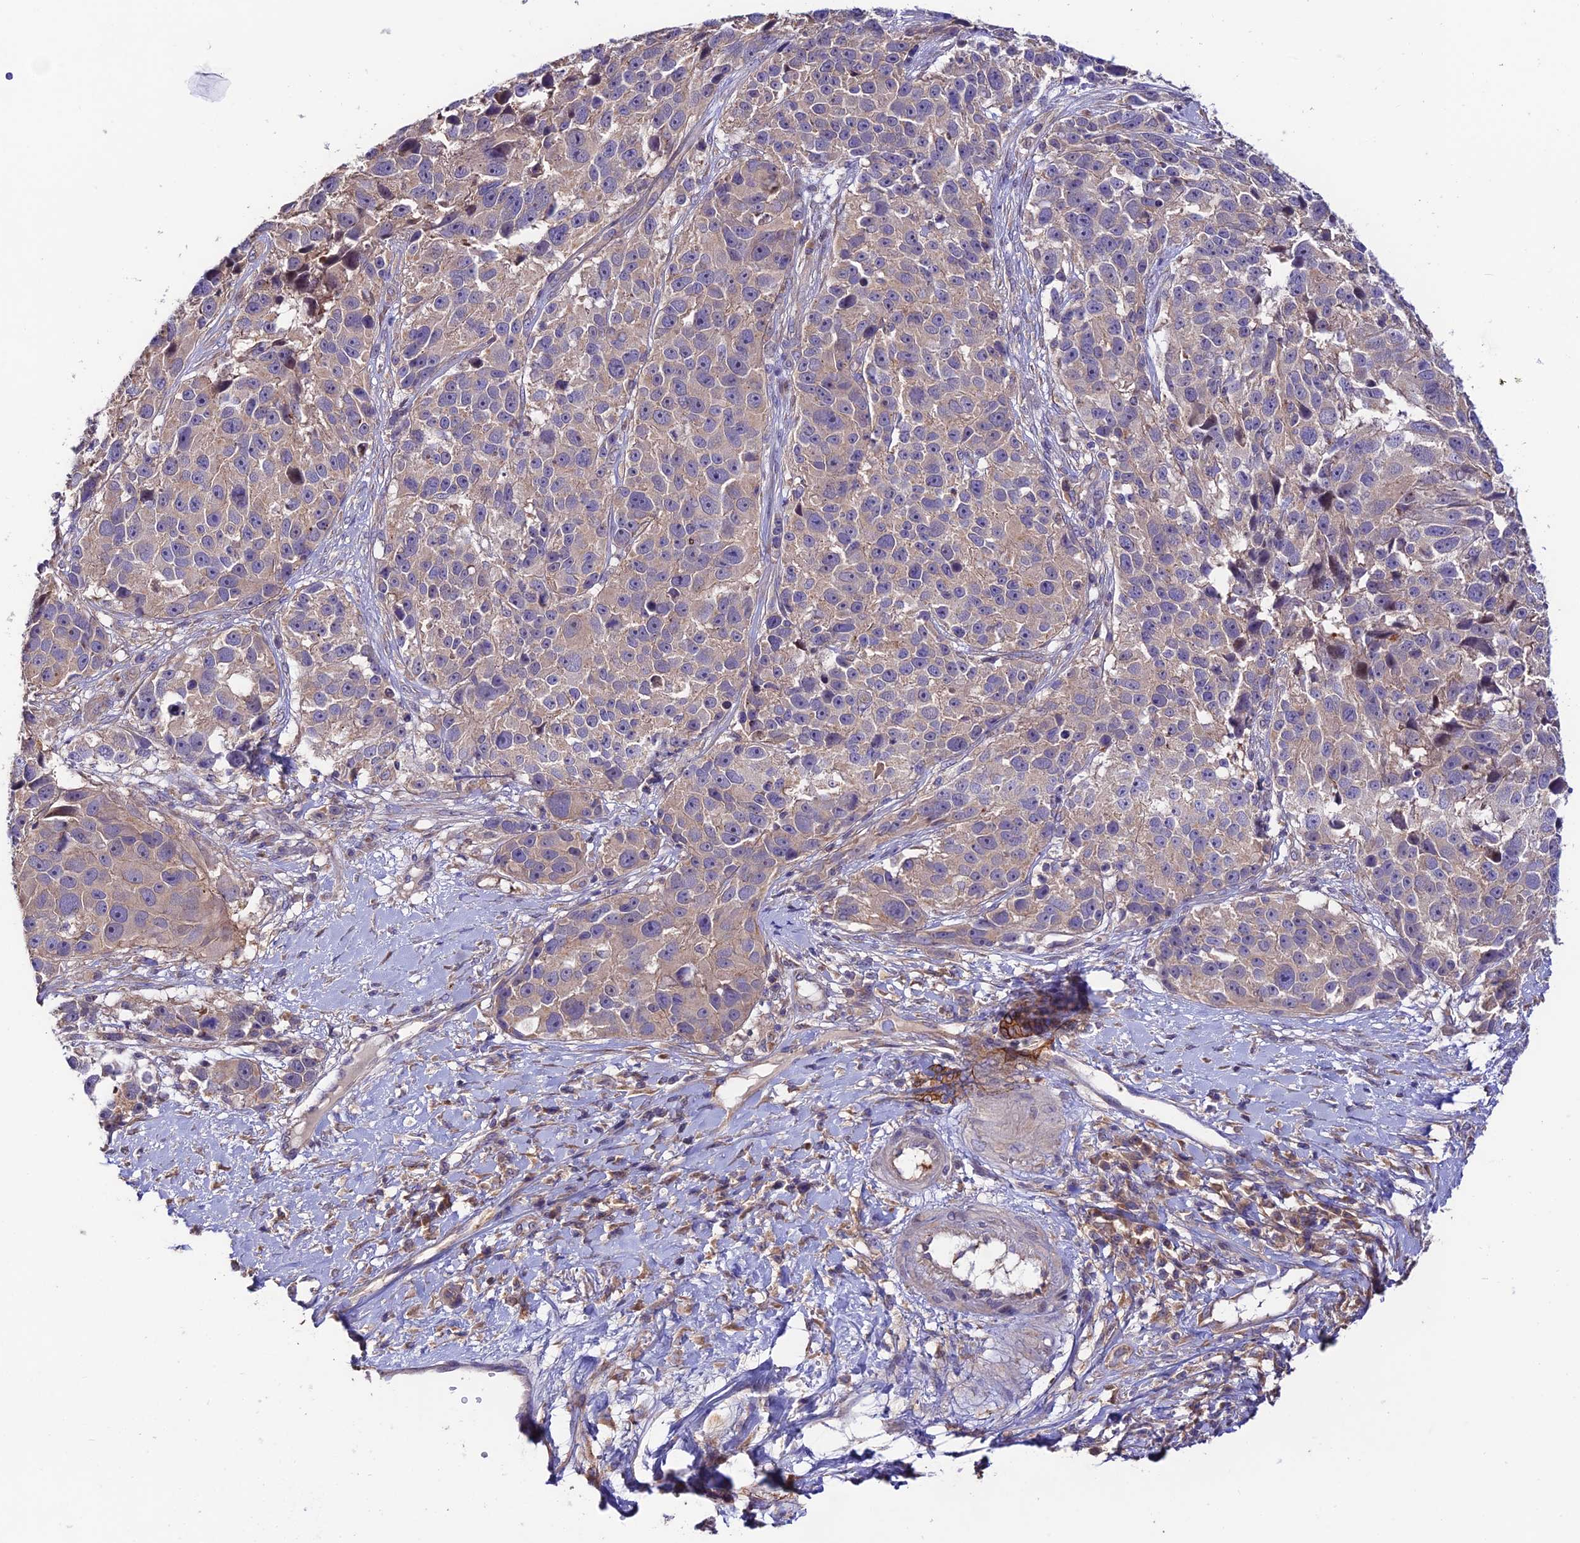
{"staining": {"intensity": "weak", "quantity": "<25%", "location": "cytoplasmic/membranous"}, "tissue": "melanoma", "cell_type": "Tumor cells", "image_type": "cancer", "snomed": [{"axis": "morphology", "description": "Malignant melanoma, NOS"}, {"axis": "topography", "description": "Skin"}], "caption": "Tumor cells are negative for brown protein staining in malignant melanoma. (Stains: DAB immunohistochemistry with hematoxylin counter stain, Microscopy: brightfield microscopy at high magnification).", "gene": "BRME1", "patient": {"sex": "male", "age": 84}}